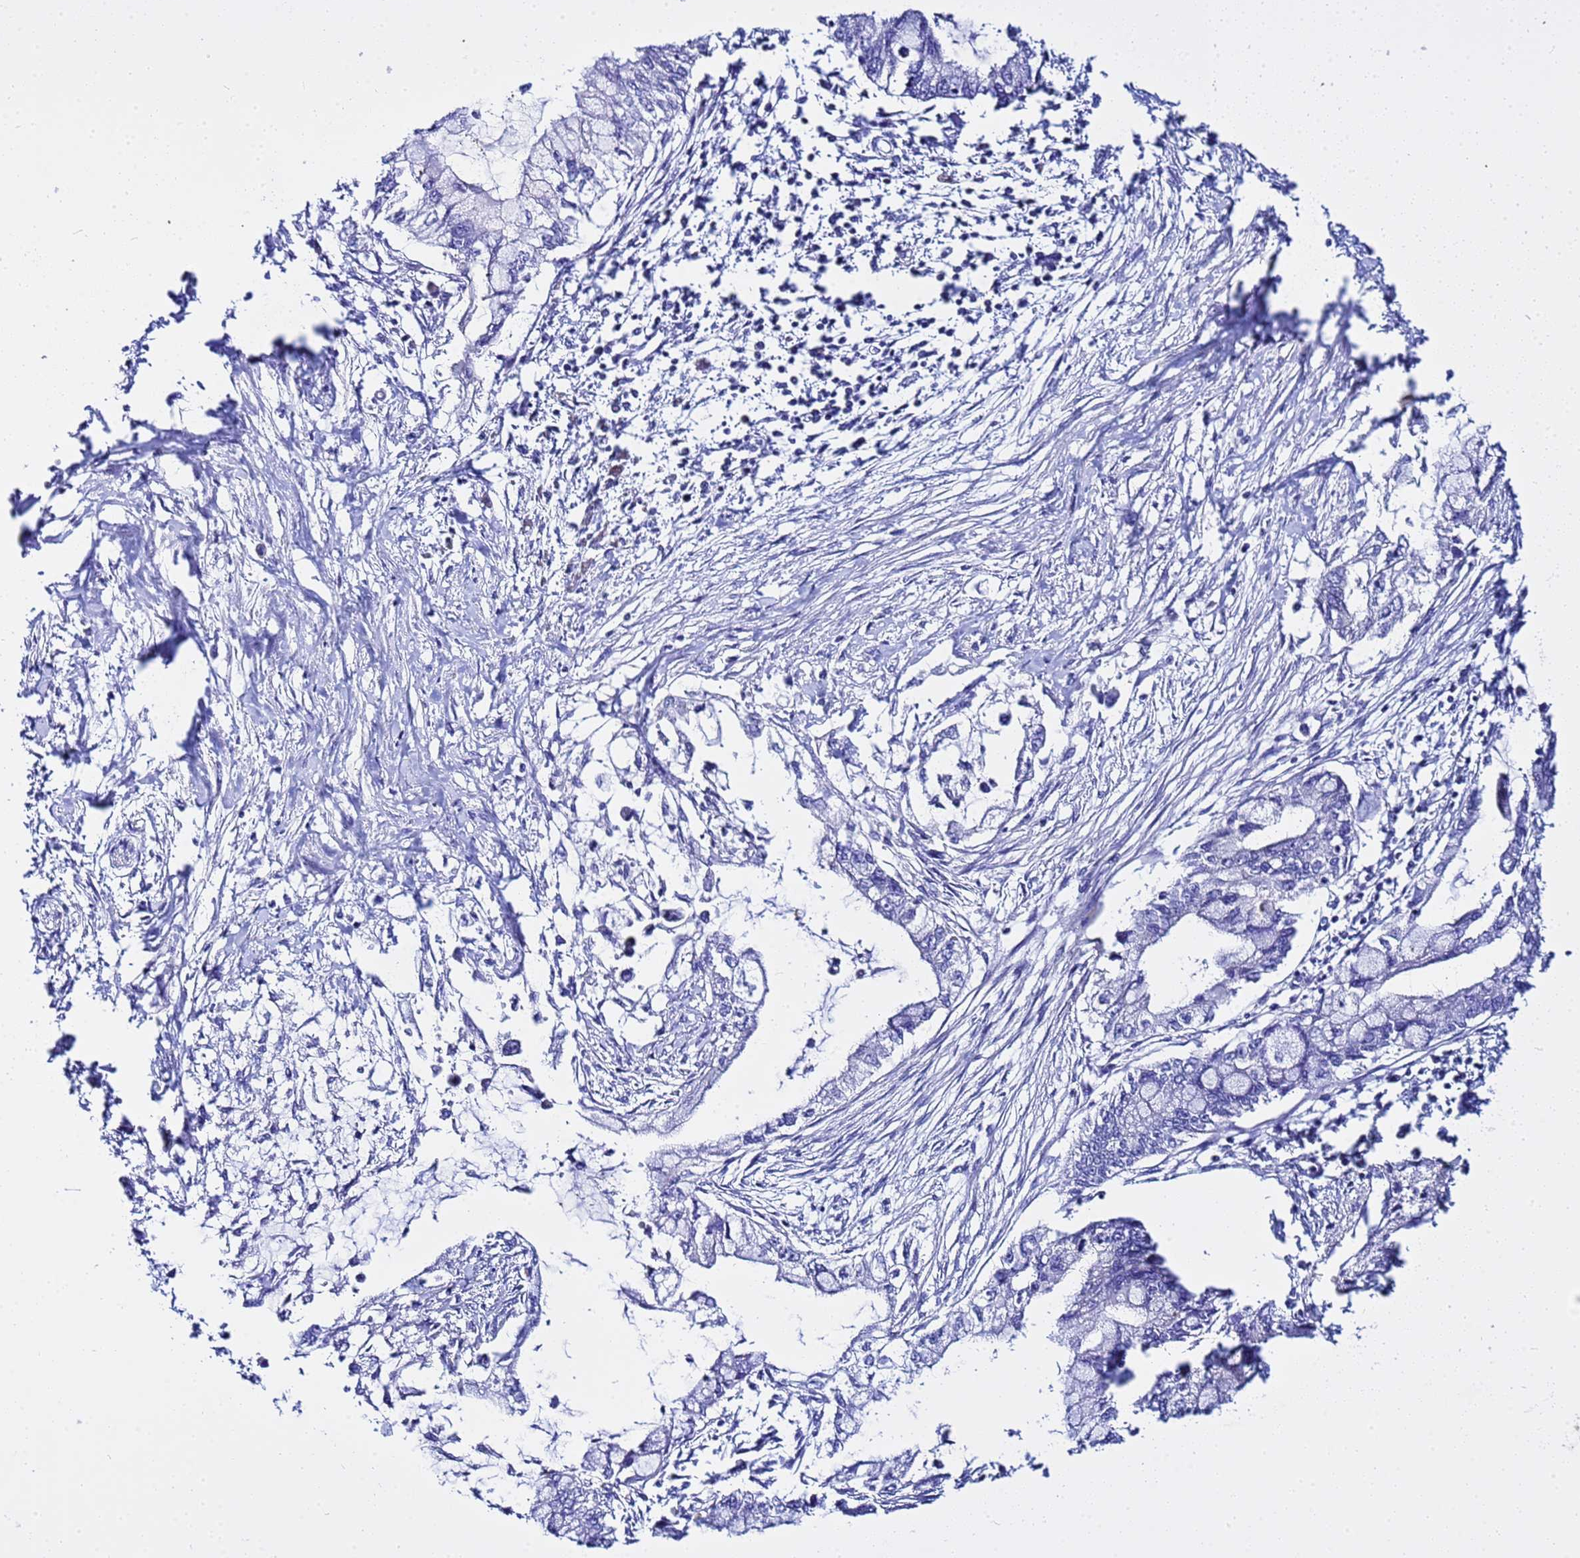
{"staining": {"intensity": "negative", "quantity": "none", "location": "none"}, "tissue": "pancreatic cancer", "cell_type": "Tumor cells", "image_type": "cancer", "snomed": [{"axis": "morphology", "description": "Adenocarcinoma, NOS"}, {"axis": "topography", "description": "Pancreas"}], "caption": "High power microscopy photomicrograph of an IHC micrograph of pancreatic cancer, revealing no significant staining in tumor cells.", "gene": "USP18", "patient": {"sex": "male", "age": 48}}